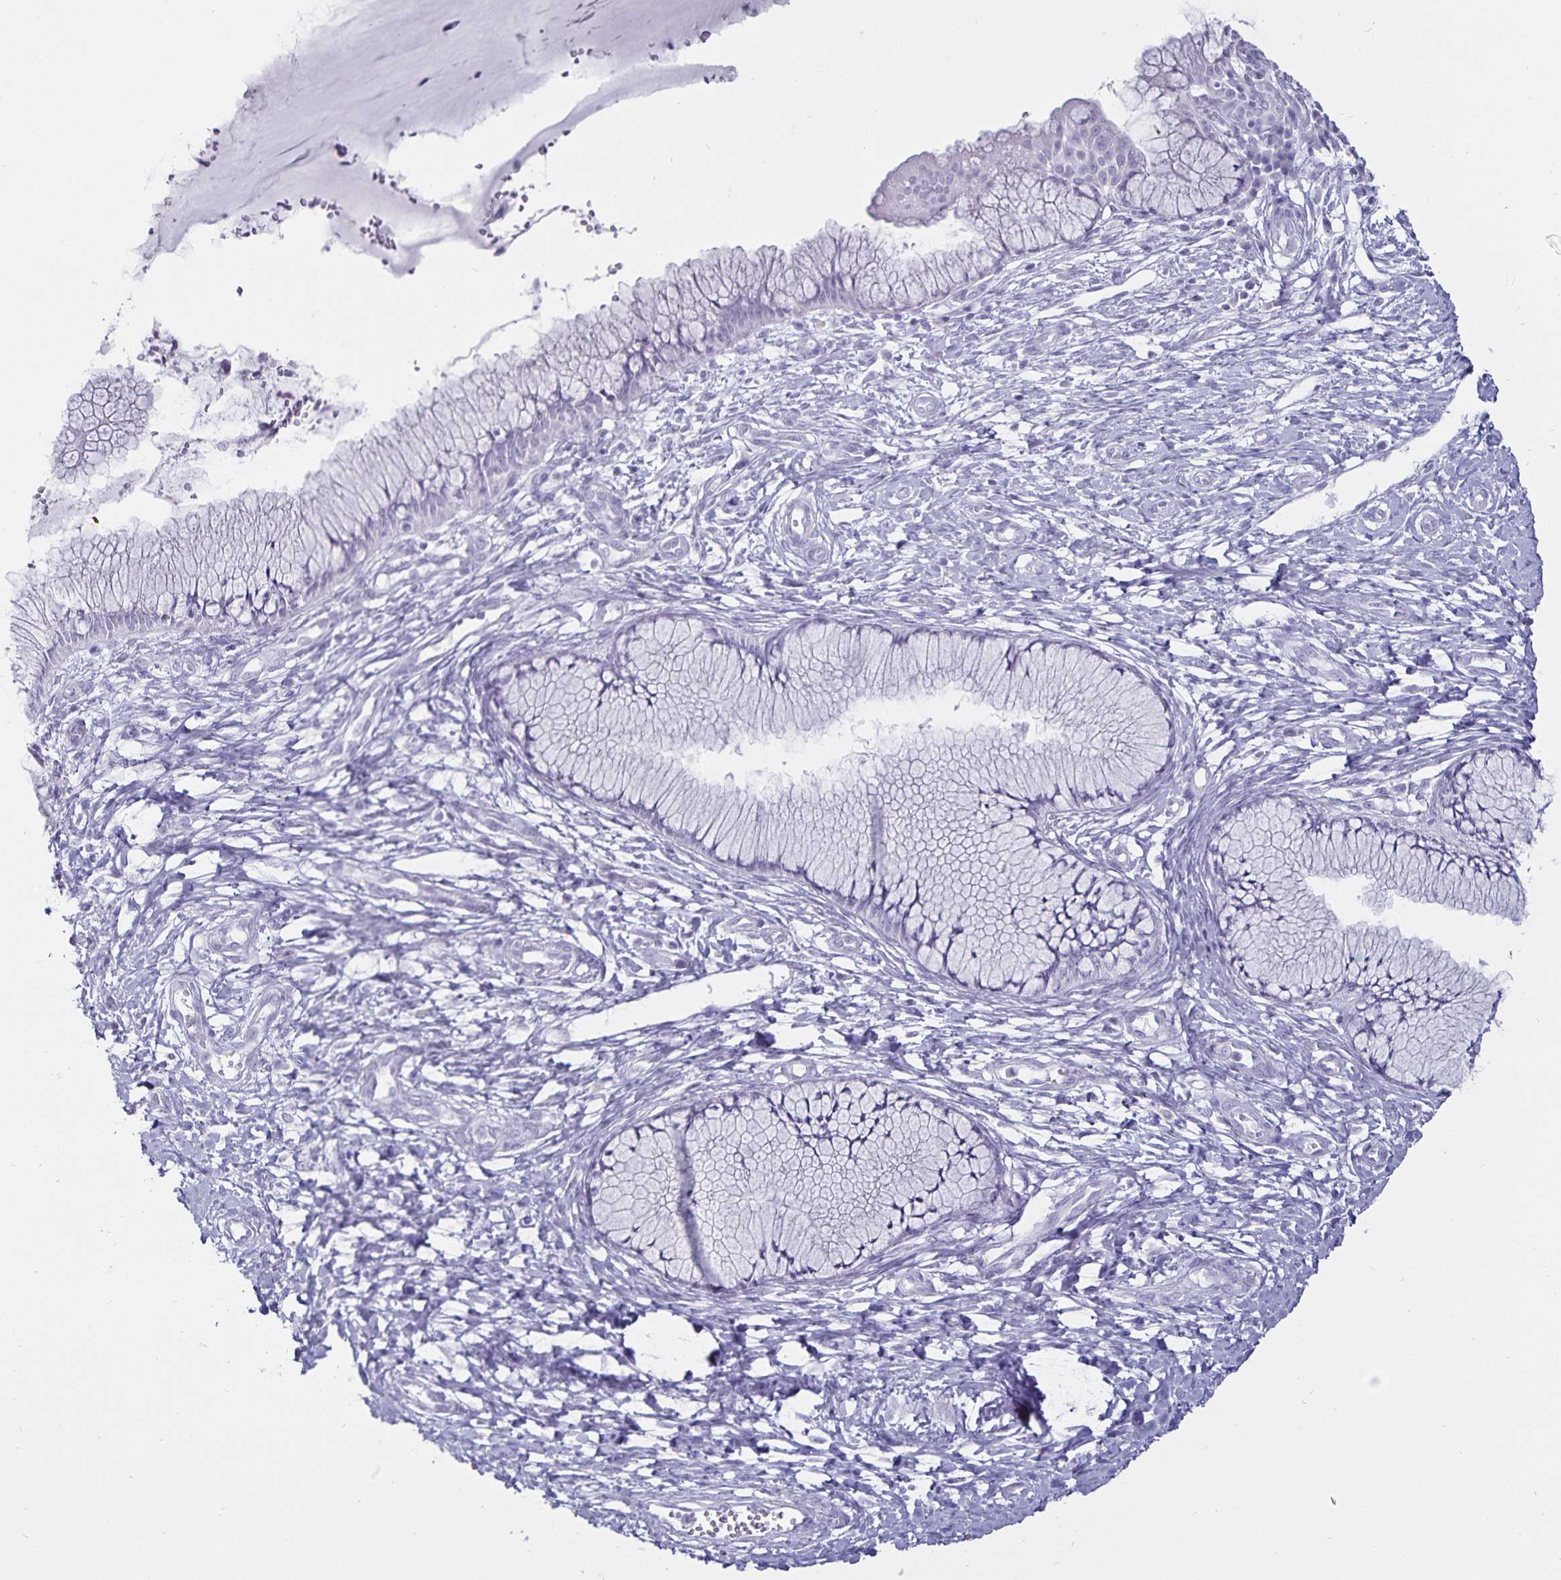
{"staining": {"intensity": "negative", "quantity": "none", "location": "none"}, "tissue": "cervix", "cell_type": "Glandular cells", "image_type": "normal", "snomed": [{"axis": "morphology", "description": "Normal tissue, NOS"}, {"axis": "topography", "description": "Cervix"}], "caption": "Immunohistochemistry histopathology image of benign cervix: human cervix stained with DAB (3,3'-diaminobenzidine) shows no significant protein staining in glandular cells.", "gene": "DEFA6", "patient": {"sex": "female", "age": 37}}